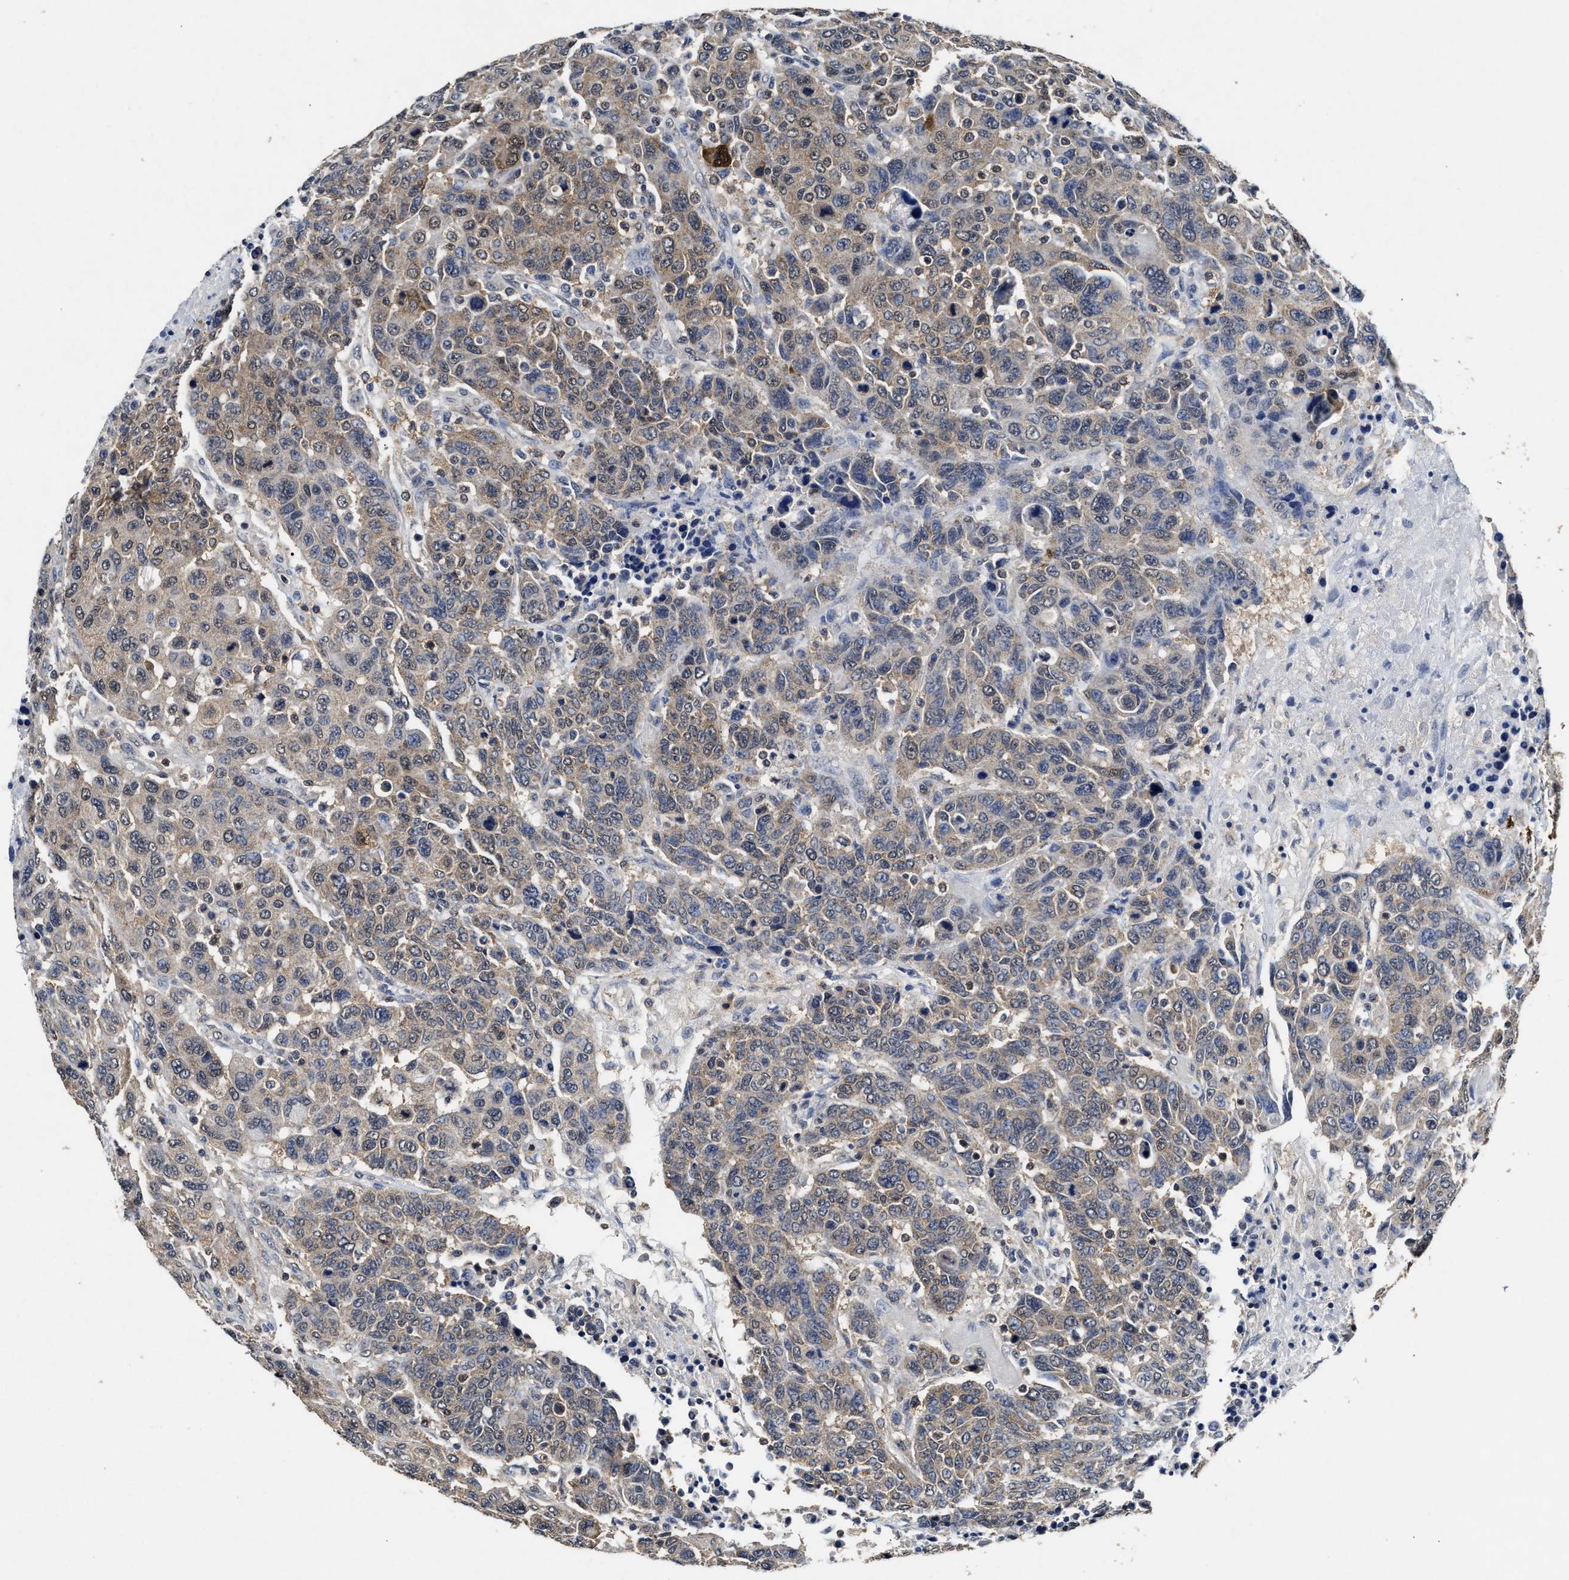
{"staining": {"intensity": "weak", "quantity": ">75%", "location": "cytoplasmic/membranous,nuclear"}, "tissue": "breast cancer", "cell_type": "Tumor cells", "image_type": "cancer", "snomed": [{"axis": "morphology", "description": "Duct carcinoma"}, {"axis": "topography", "description": "Breast"}], "caption": "Breast cancer (intraductal carcinoma) was stained to show a protein in brown. There is low levels of weak cytoplasmic/membranous and nuclear expression in about >75% of tumor cells.", "gene": "ACAT2", "patient": {"sex": "female", "age": 37}}